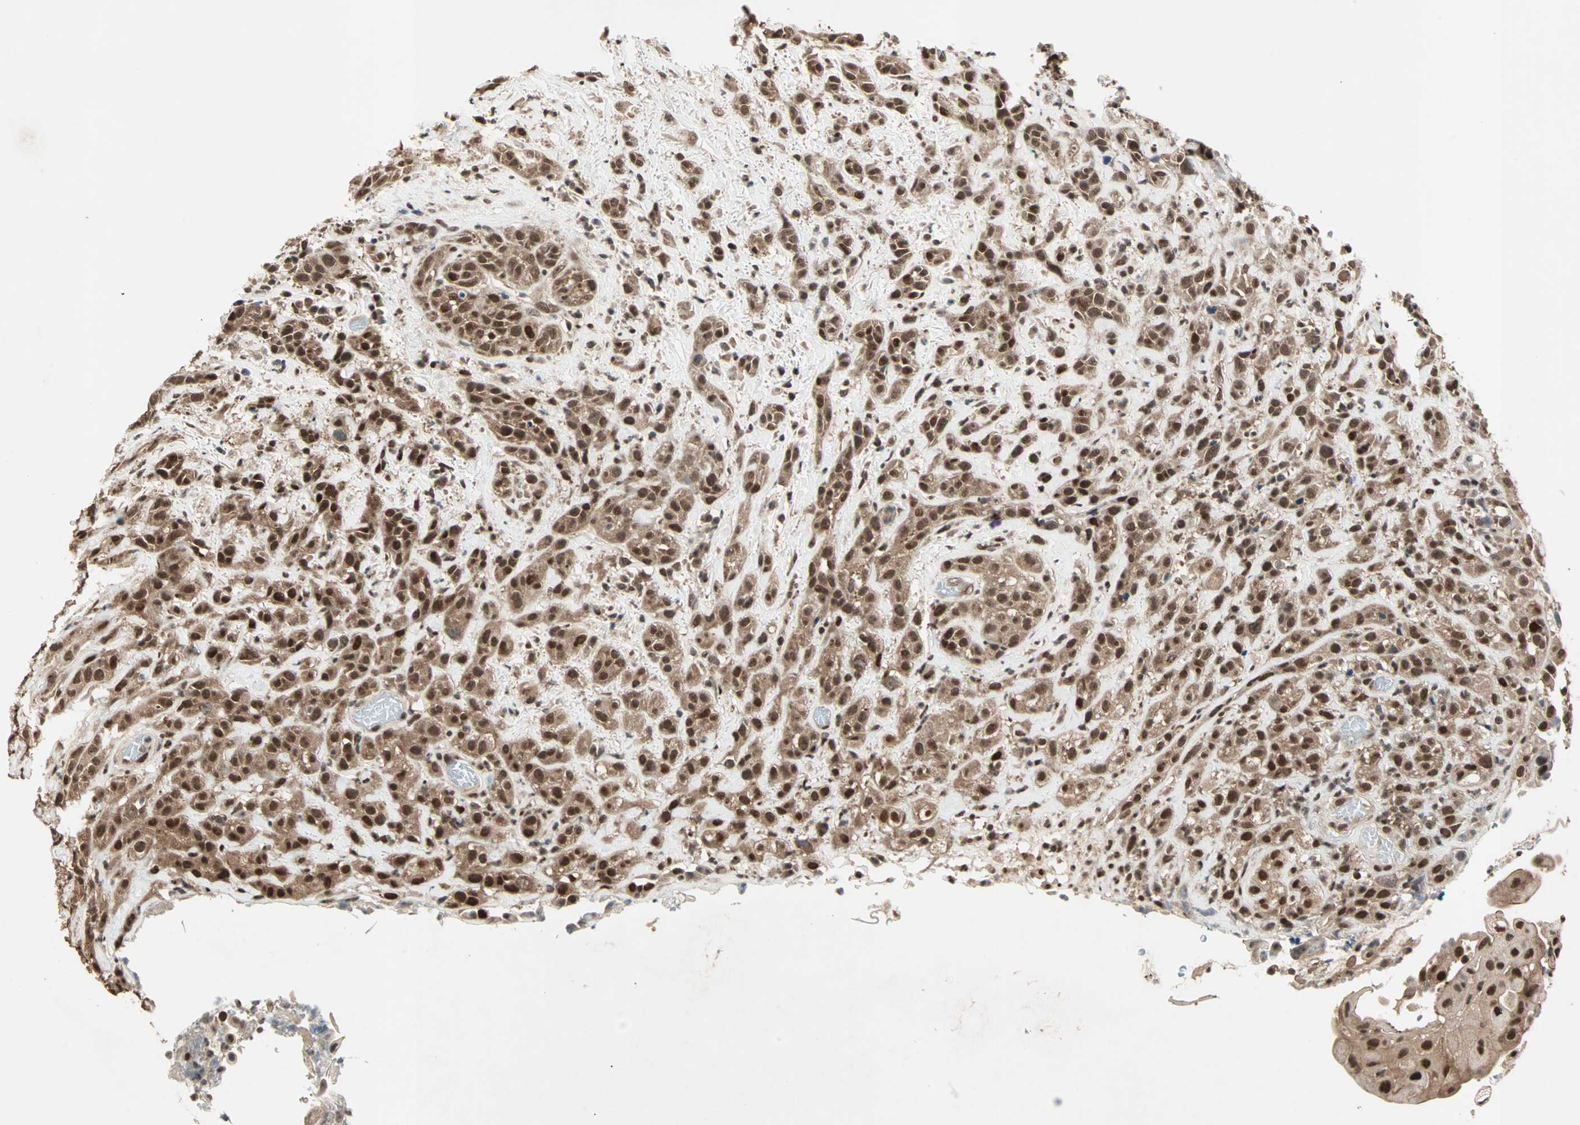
{"staining": {"intensity": "strong", "quantity": ">75%", "location": "cytoplasmic/membranous,nuclear"}, "tissue": "head and neck cancer", "cell_type": "Tumor cells", "image_type": "cancer", "snomed": [{"axis": "morphology", "description": "Squamous cell carcinoma, NOS"}, {"axis": "topography", "description": "Head-Neck"}], "caption": "A high amount of strong cytoplasmic/membranous and nuclear positivity is appreciated in about >75% of tumor cells in head and neck cancer (squamous cell carcinoma) tissue.", "gene": "ZNF44", "patient": {"sex": "male", "age": 62}}